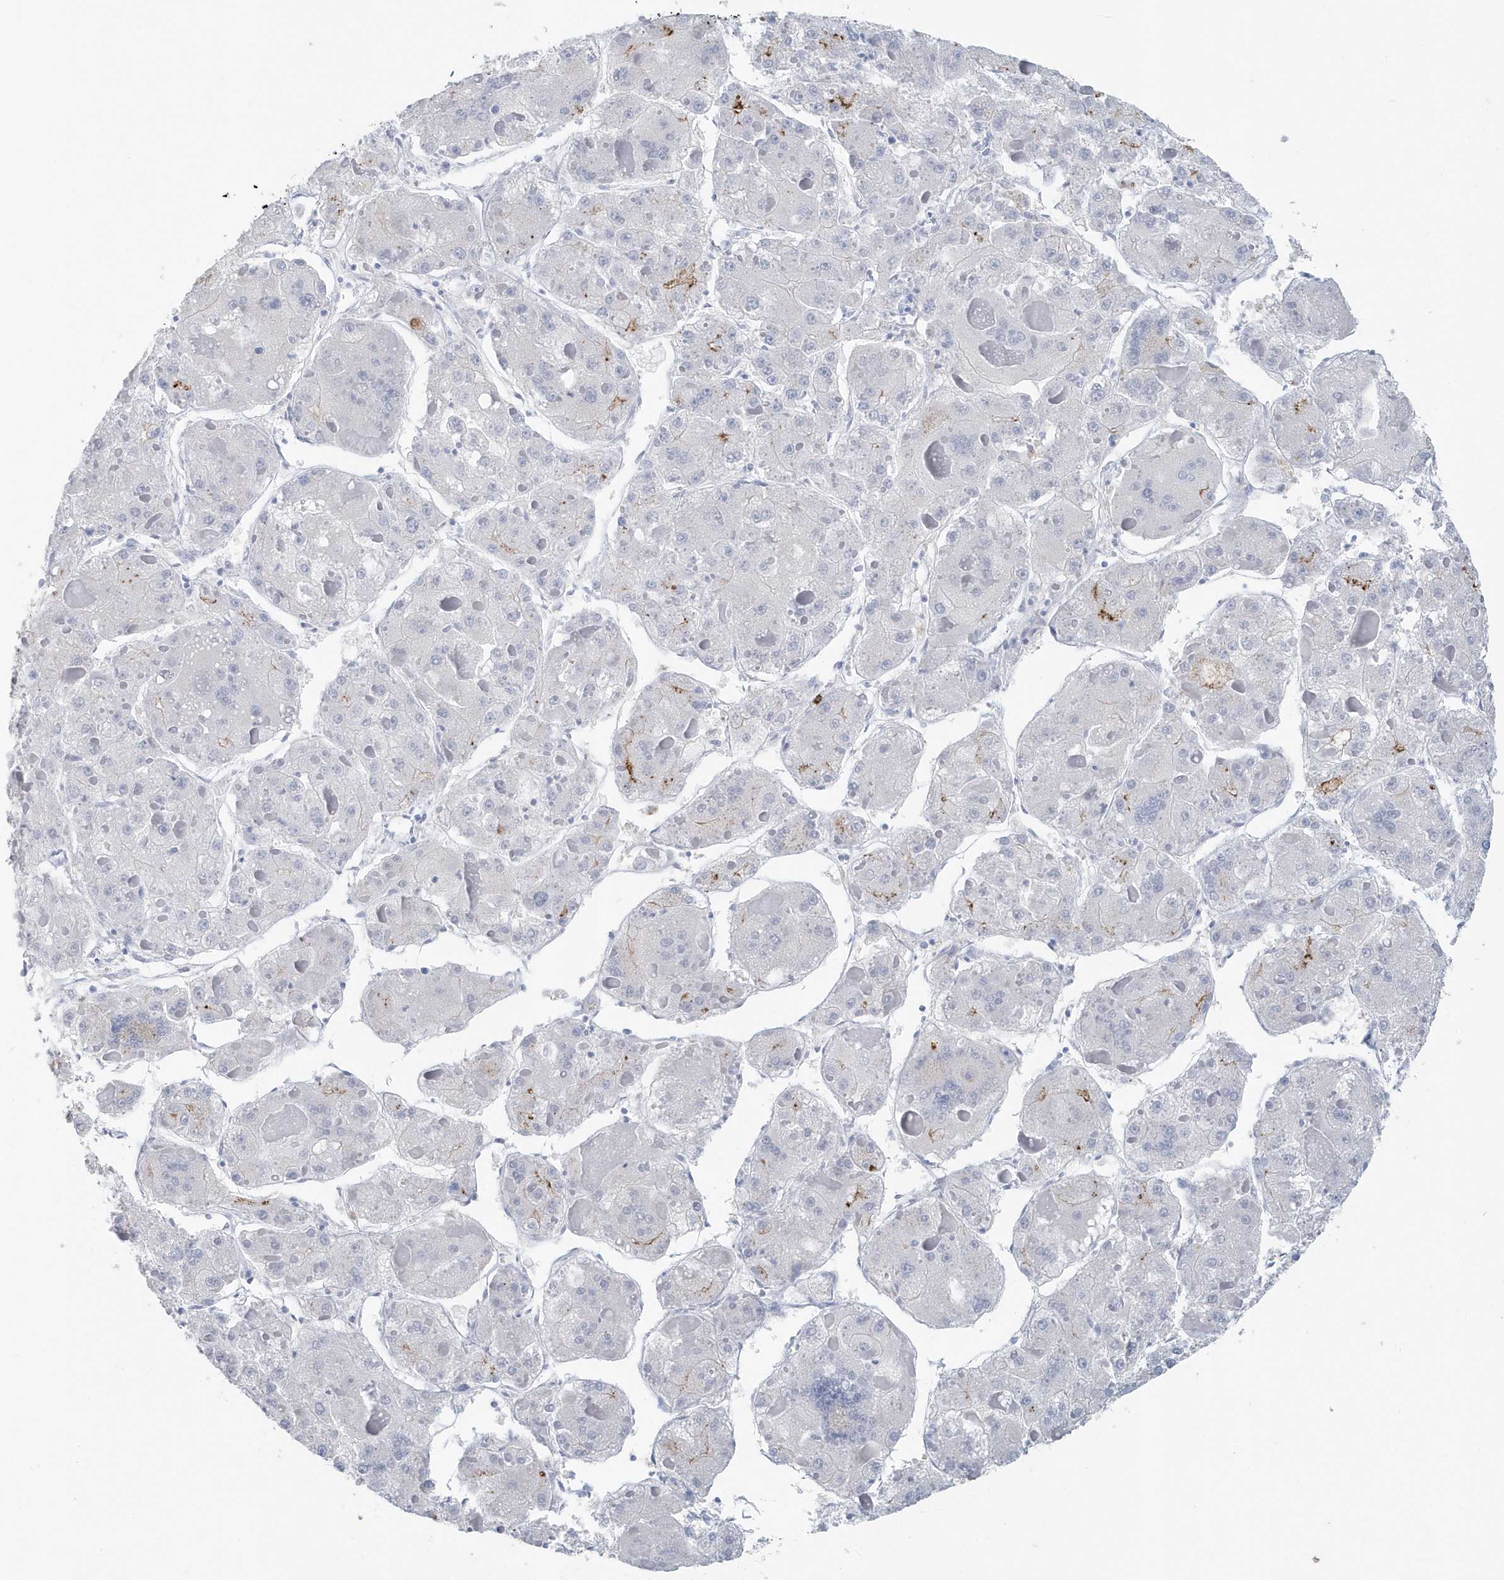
{"staining": {"intensity": "negative", "quantity": "none", "location": "none"}, "tissue": "liver cancer", "cell_type": "Tumor cells", "image_type": "cancer", "snomed": [{"axis": "morphology", "description": "Carcinoma, Hepatocellular, NOS"}, {"axis": "topography", "description": "Liver"}], "caption": "IHC photomicrograph of neoplastic tissue: liver cancer (hepatocellular carcinoma) stained with DAB displays no significant protein positivity in tumor cells. (DAB (3,3'-diaminobenzidine) IHC, high magnification).", "gene": "JCHAIN", "patient": {"sex": "female", "age": 73}}